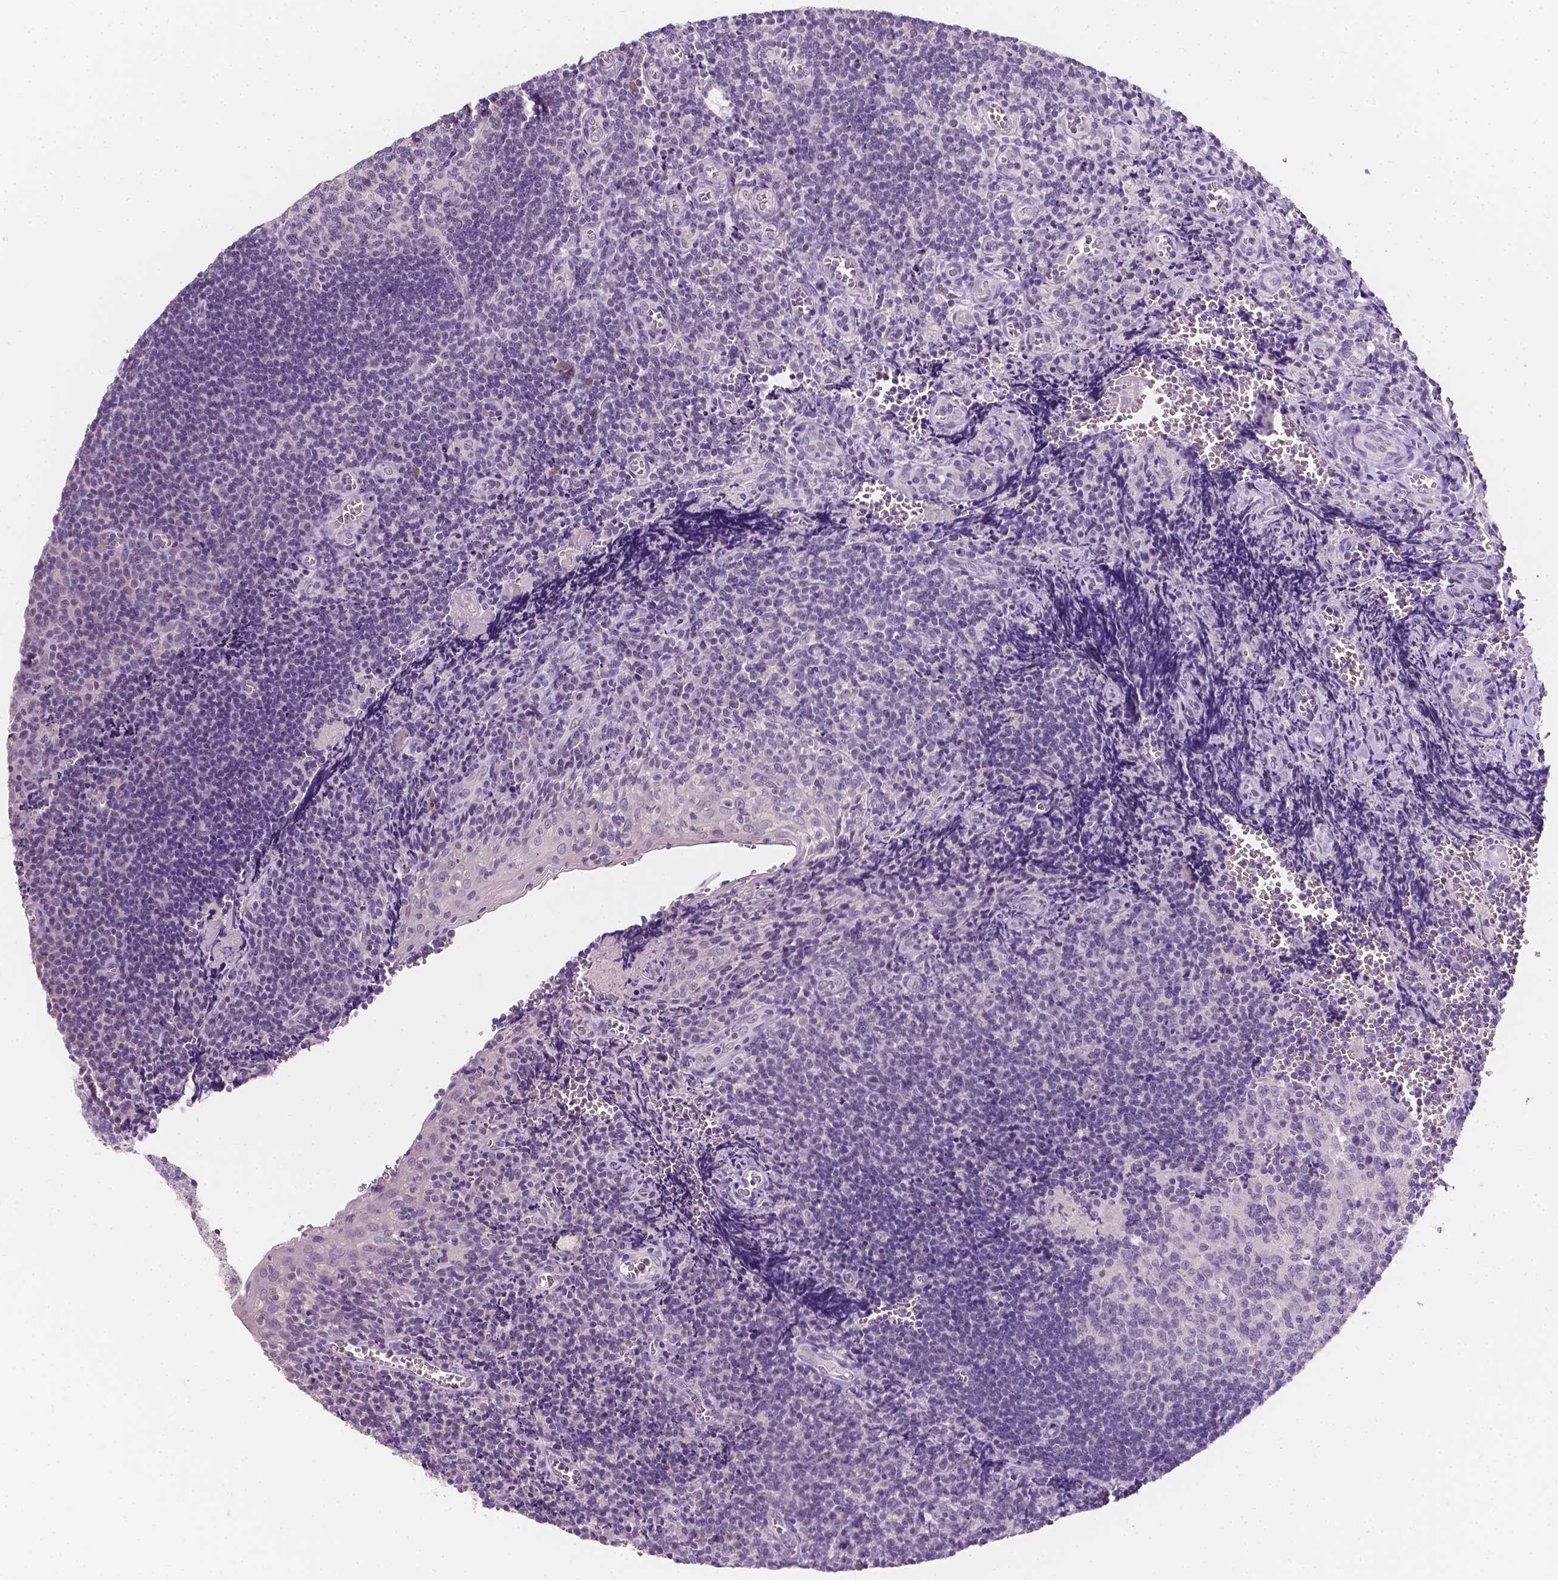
{"staining": {"intensity": "negative", "quantity": "none", "location": "none"}, "tissue": "tonsil", "cell_type": "Germinal center cells", "image_type": "normal", "snomed": [{"axis": "morphology", "description": "Normal tissue, NOS"}, {"axis": "morphology", "description": "Inflammation, NOS"}, {"axis": "topography", "description": "Tonsil"}], "caption": "This is an immunohistochemistry (IHC) micrograph of unremarkable human tonsil. There is no staining in germinal center cells.", "gene": "TAL1", "patient": {"sex": "female", "age": 31}}